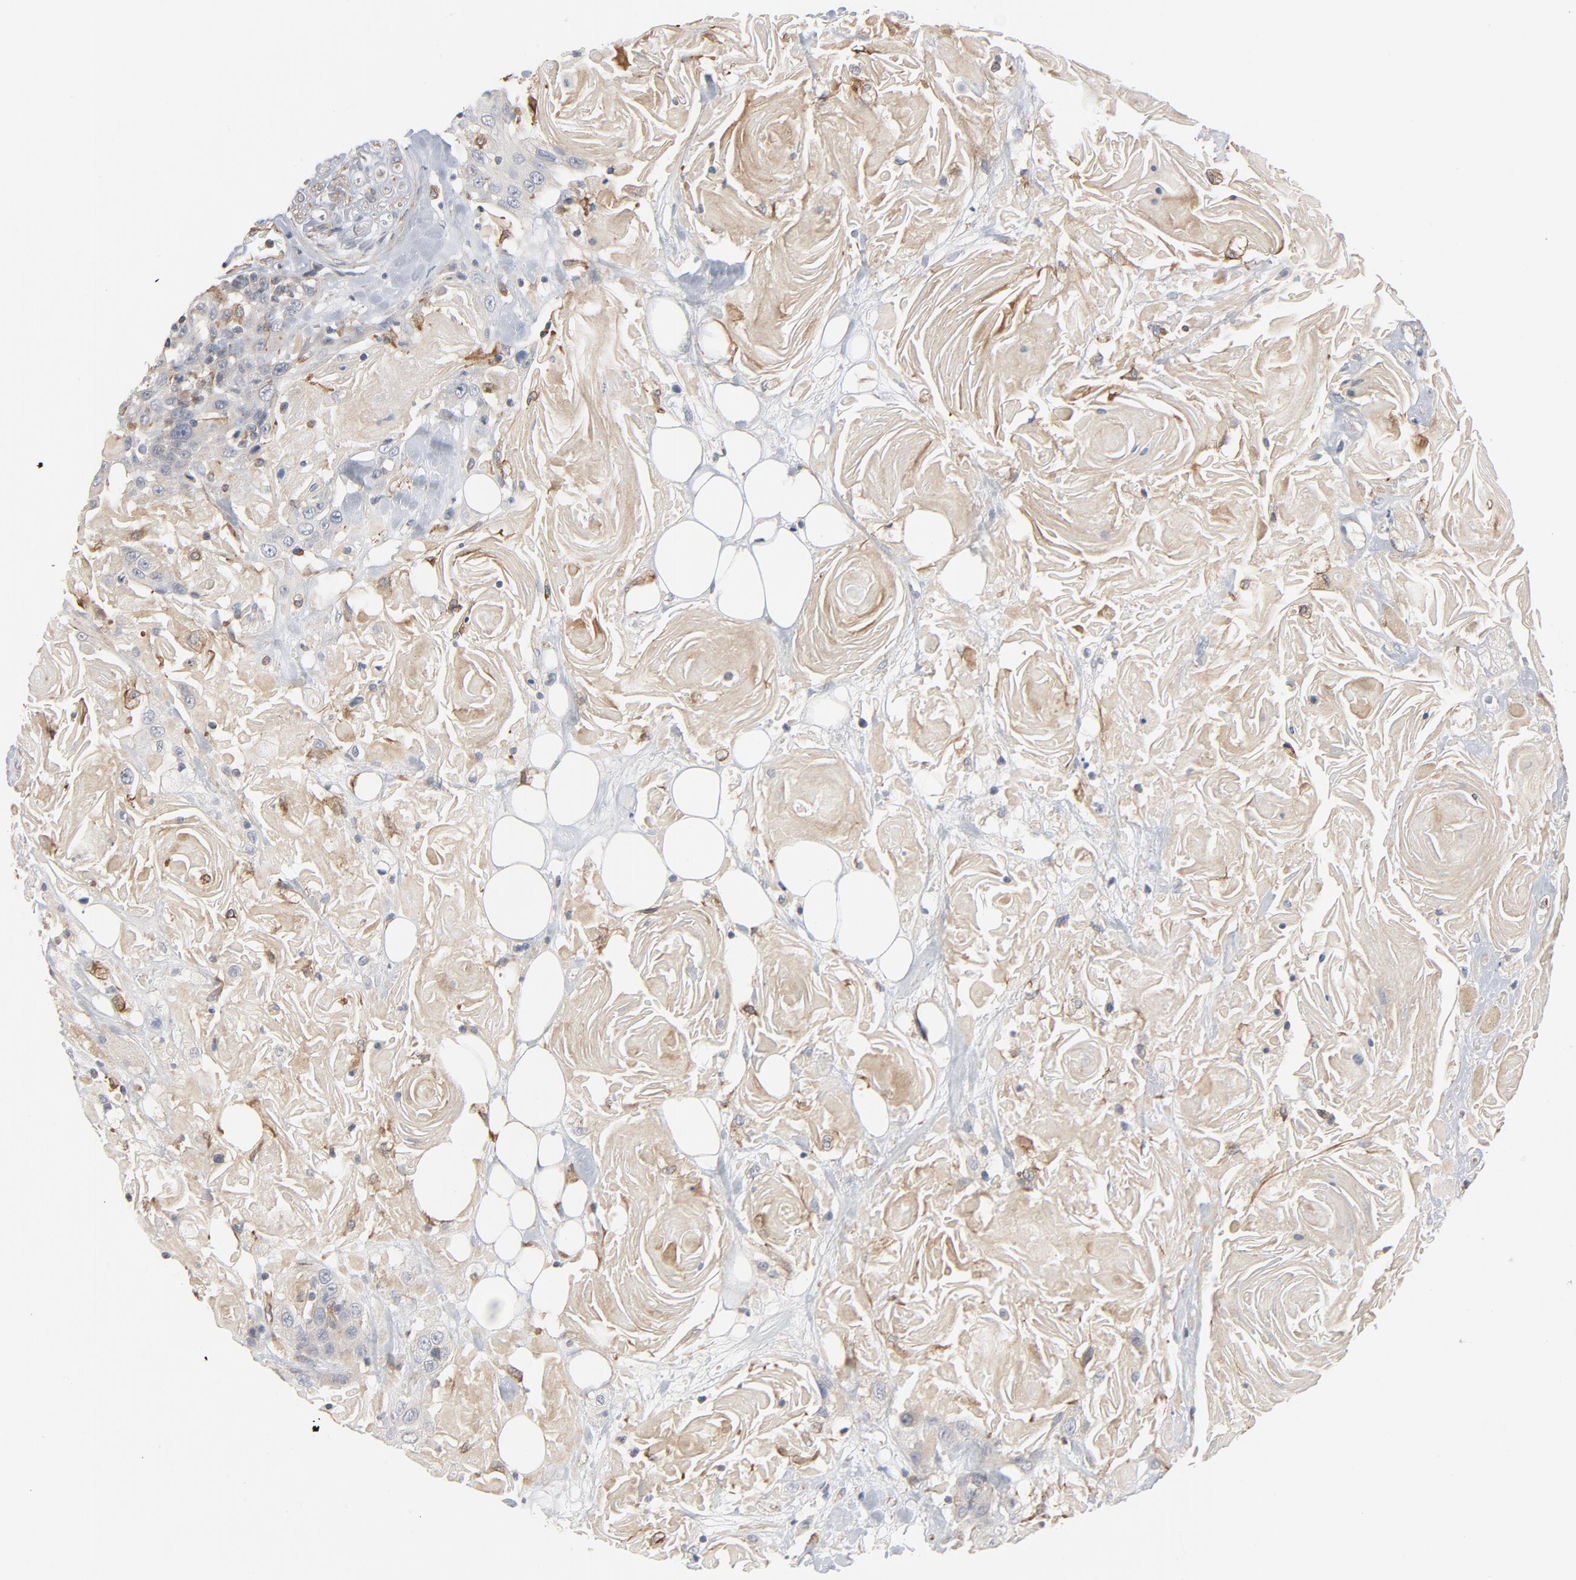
{"staining": {"intensity": "weak", "quantity": "<25%", "location": "cytoplasmic/membranous"}, "tissue": "head and neck cancer", "cell_type": "Tumor cells", "image_type": "cancer", "snomed": [{"axis": "morphology", "description": "Squamous cell carcinoma, NOS"}, {"axis": "topography", "description": "Head-Neck"}], "caption": "This is a image of immunohistochemistry staining of head and neck cancer, which shows no staining in tumor cells.", "gene": "TRIOBP", "patient": {"sex": "female", "age": 84}}